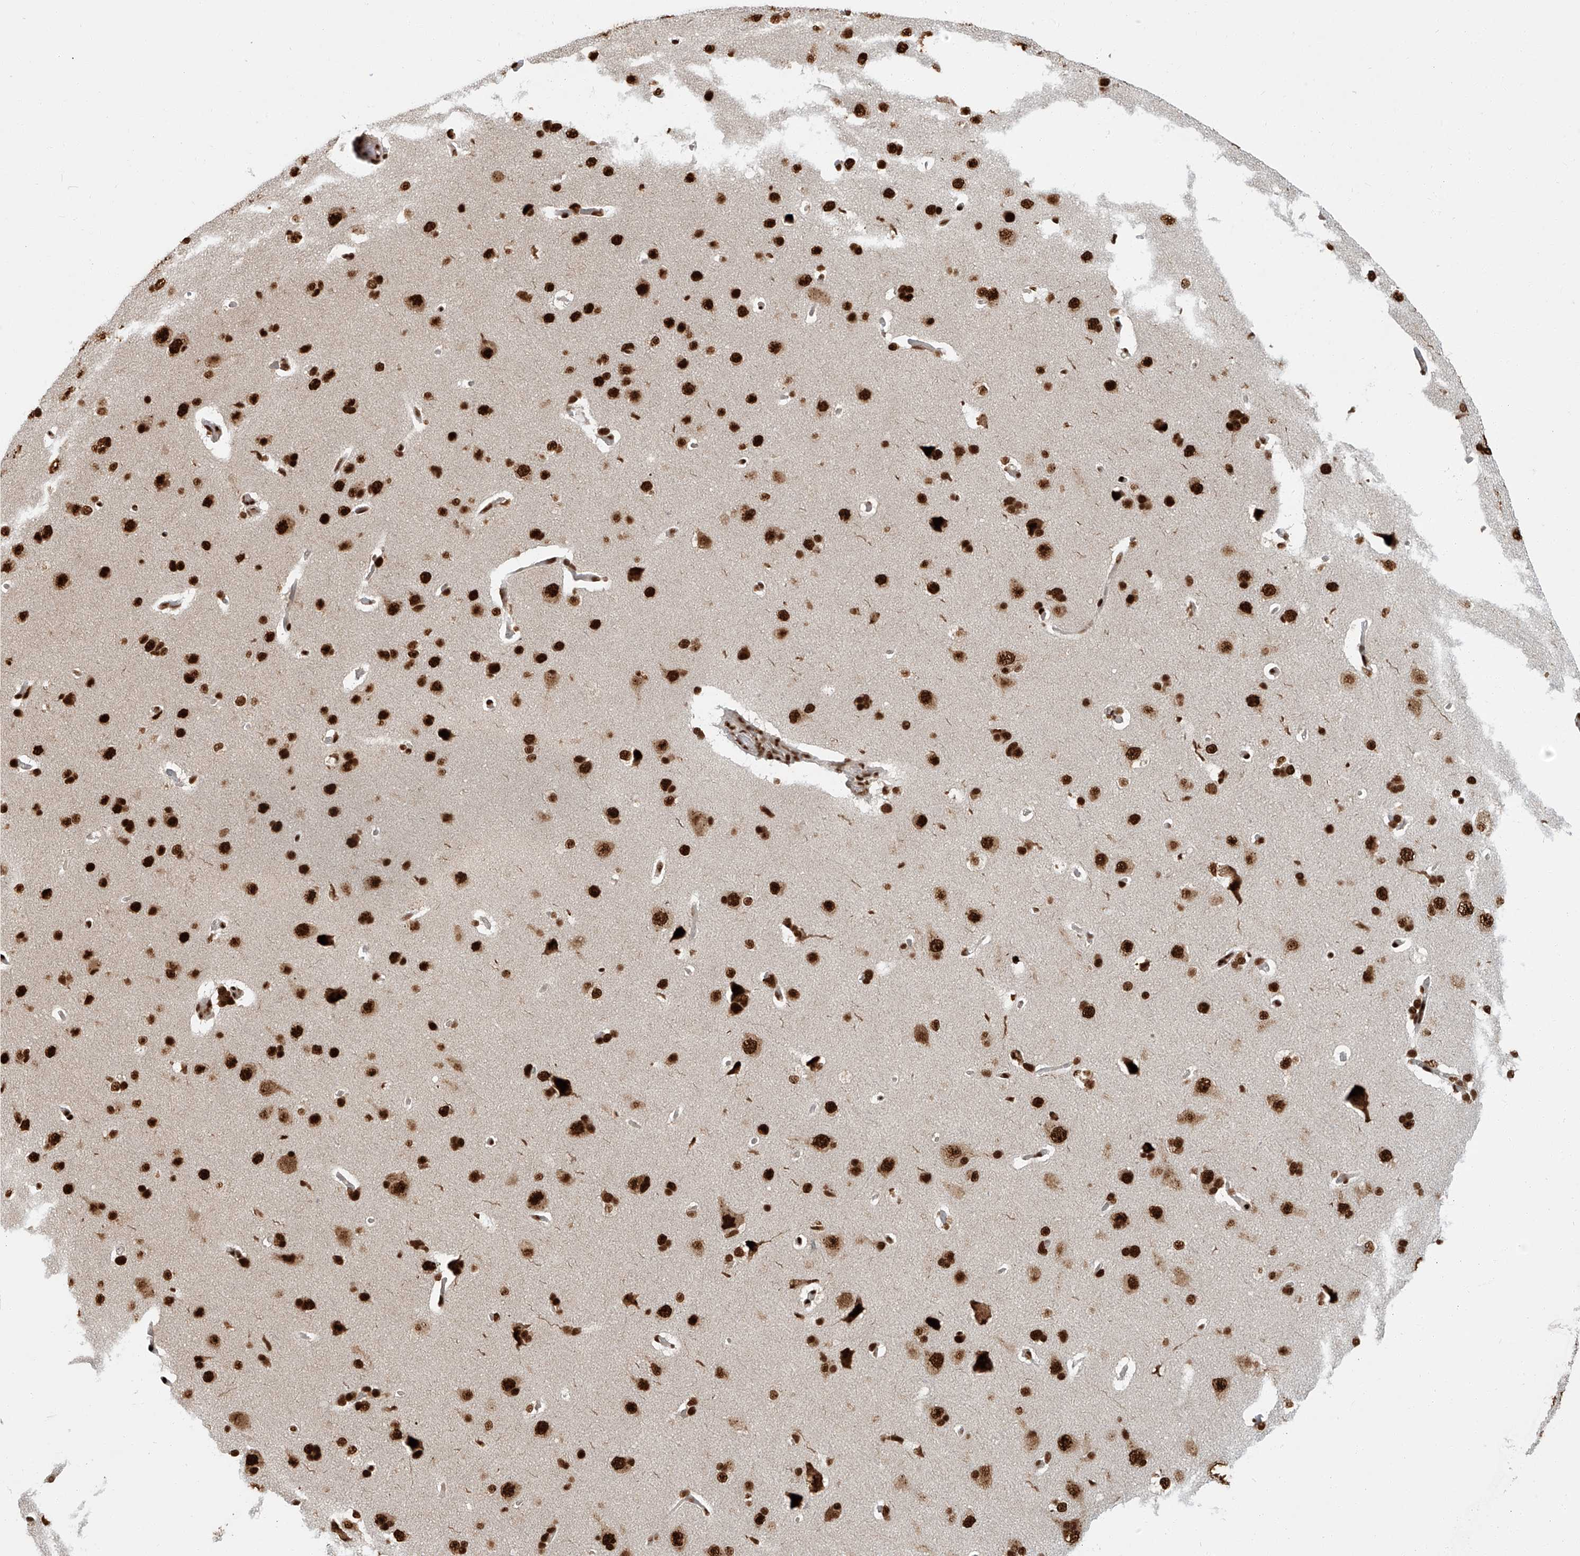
{"staining": {"intensity": "strong", "quantity": ">75%", "location": "nuclear"}, "tissue": "cerebral cortex", "cell_type": "Endothelial cells", "image_type": "normal", "snomed": [{"axis": "morphology", "description": "Normal tissue, NOS"}, {"axis": "topography", "description": "Cerebral cortex"}], "caption": "Immunohistochemical staining of benign cerebral cortex displays high levels of strong nuclear staining in approximately >75% of endothelial cells. Using DAB (brown) and hematoxylin (blue) stains, captured at high magnification using brightfield microscopy.", "gene": "FAM193B", "patient": {"sex": "male", "age": 62}}